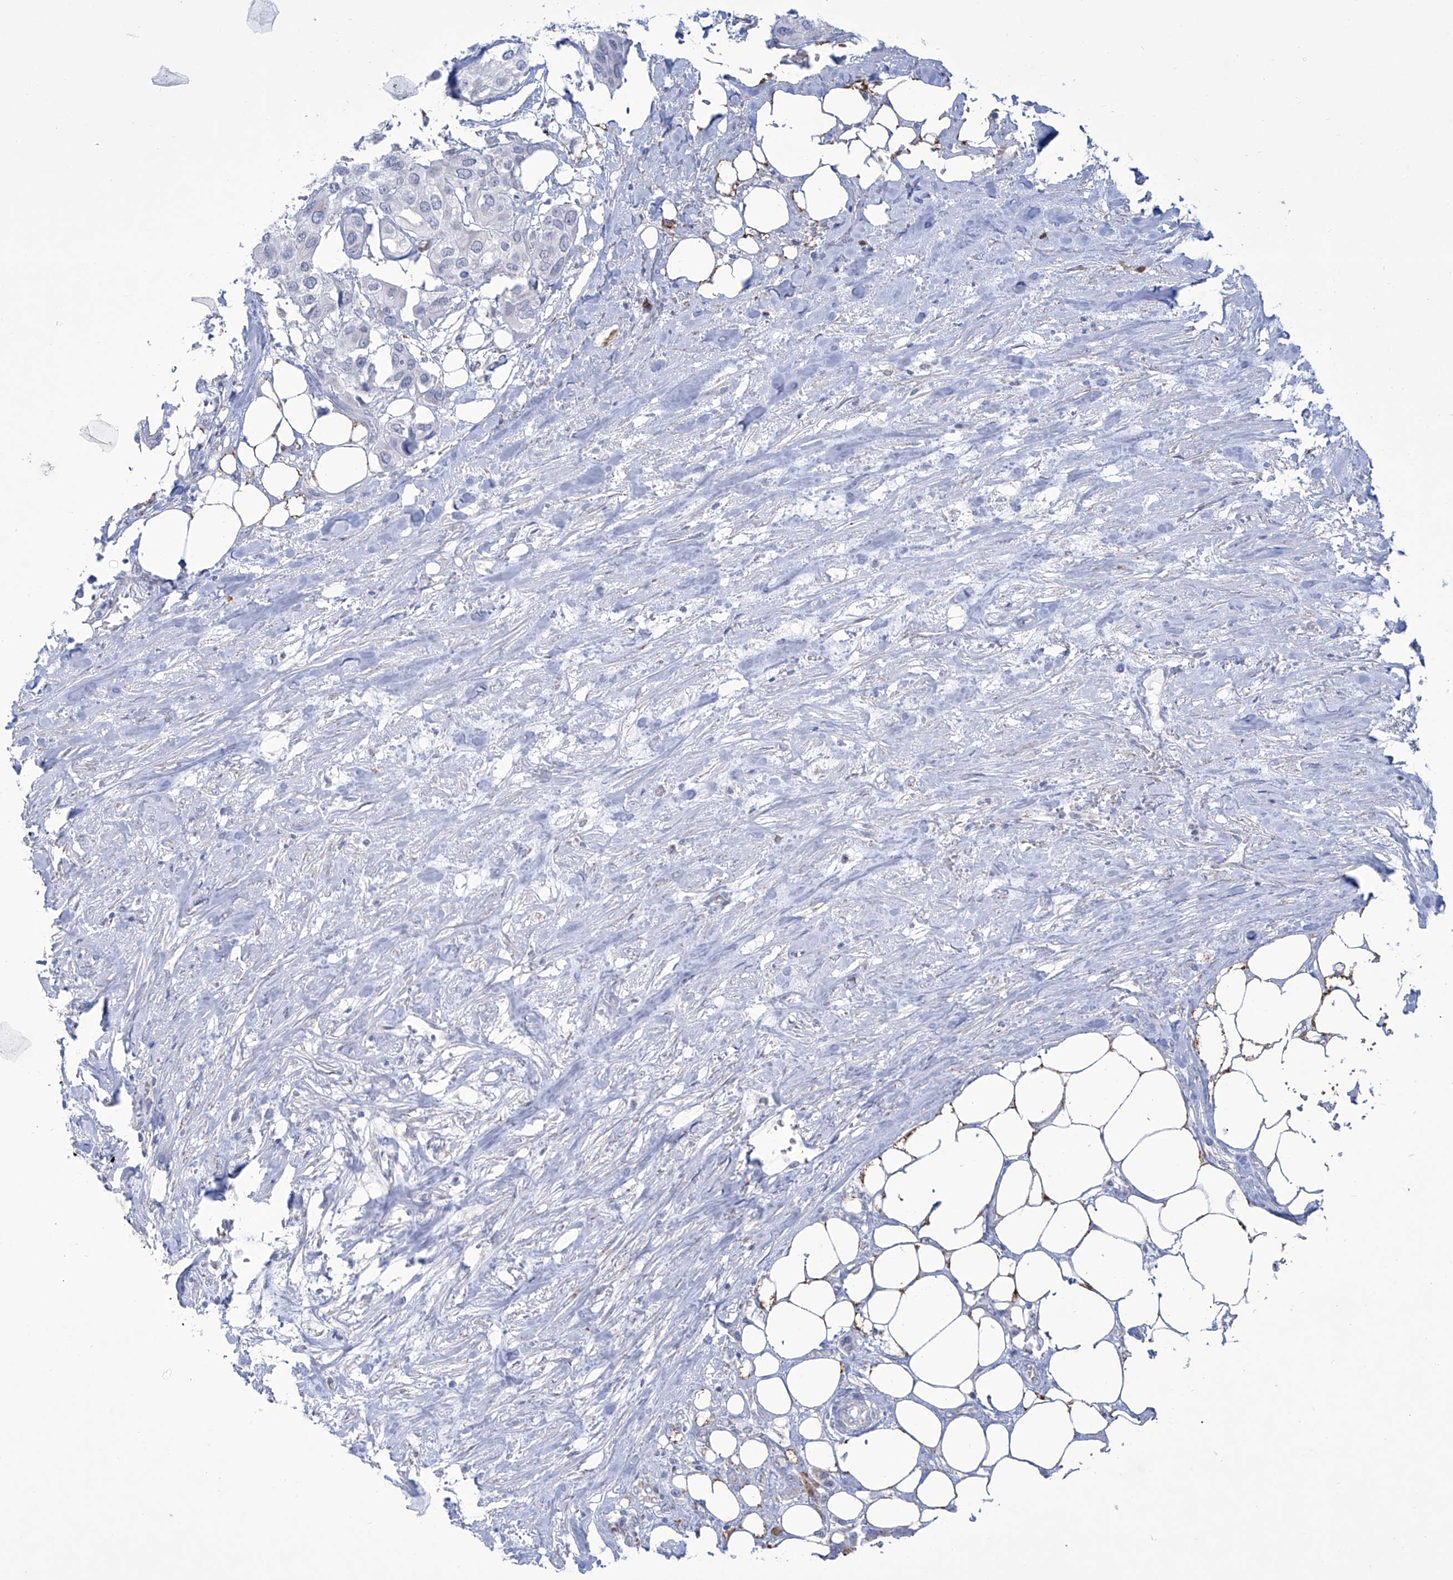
{"staining": {"intensity": "negative", "quantity": "none", "location": "none"}, "tissue": "urothelial cancer", "cell_type": "Tumor cells", "image_type": "cancer", "snomed": [{"axis": "morphology", "description": "Urothelial carcinoma, High grade"}, {"axis": "topography", "description": "Urinary bladder"}], "caption": "Photomicrograph shows no significant protein positivity in tumor cells of urothelial cancer. (DAB (3,3'-diaminobenzidine) IHC with hematoxylin counter stain).", "gene": "ALDH6A1", "patient": {"sex": "male", "age": 64}}